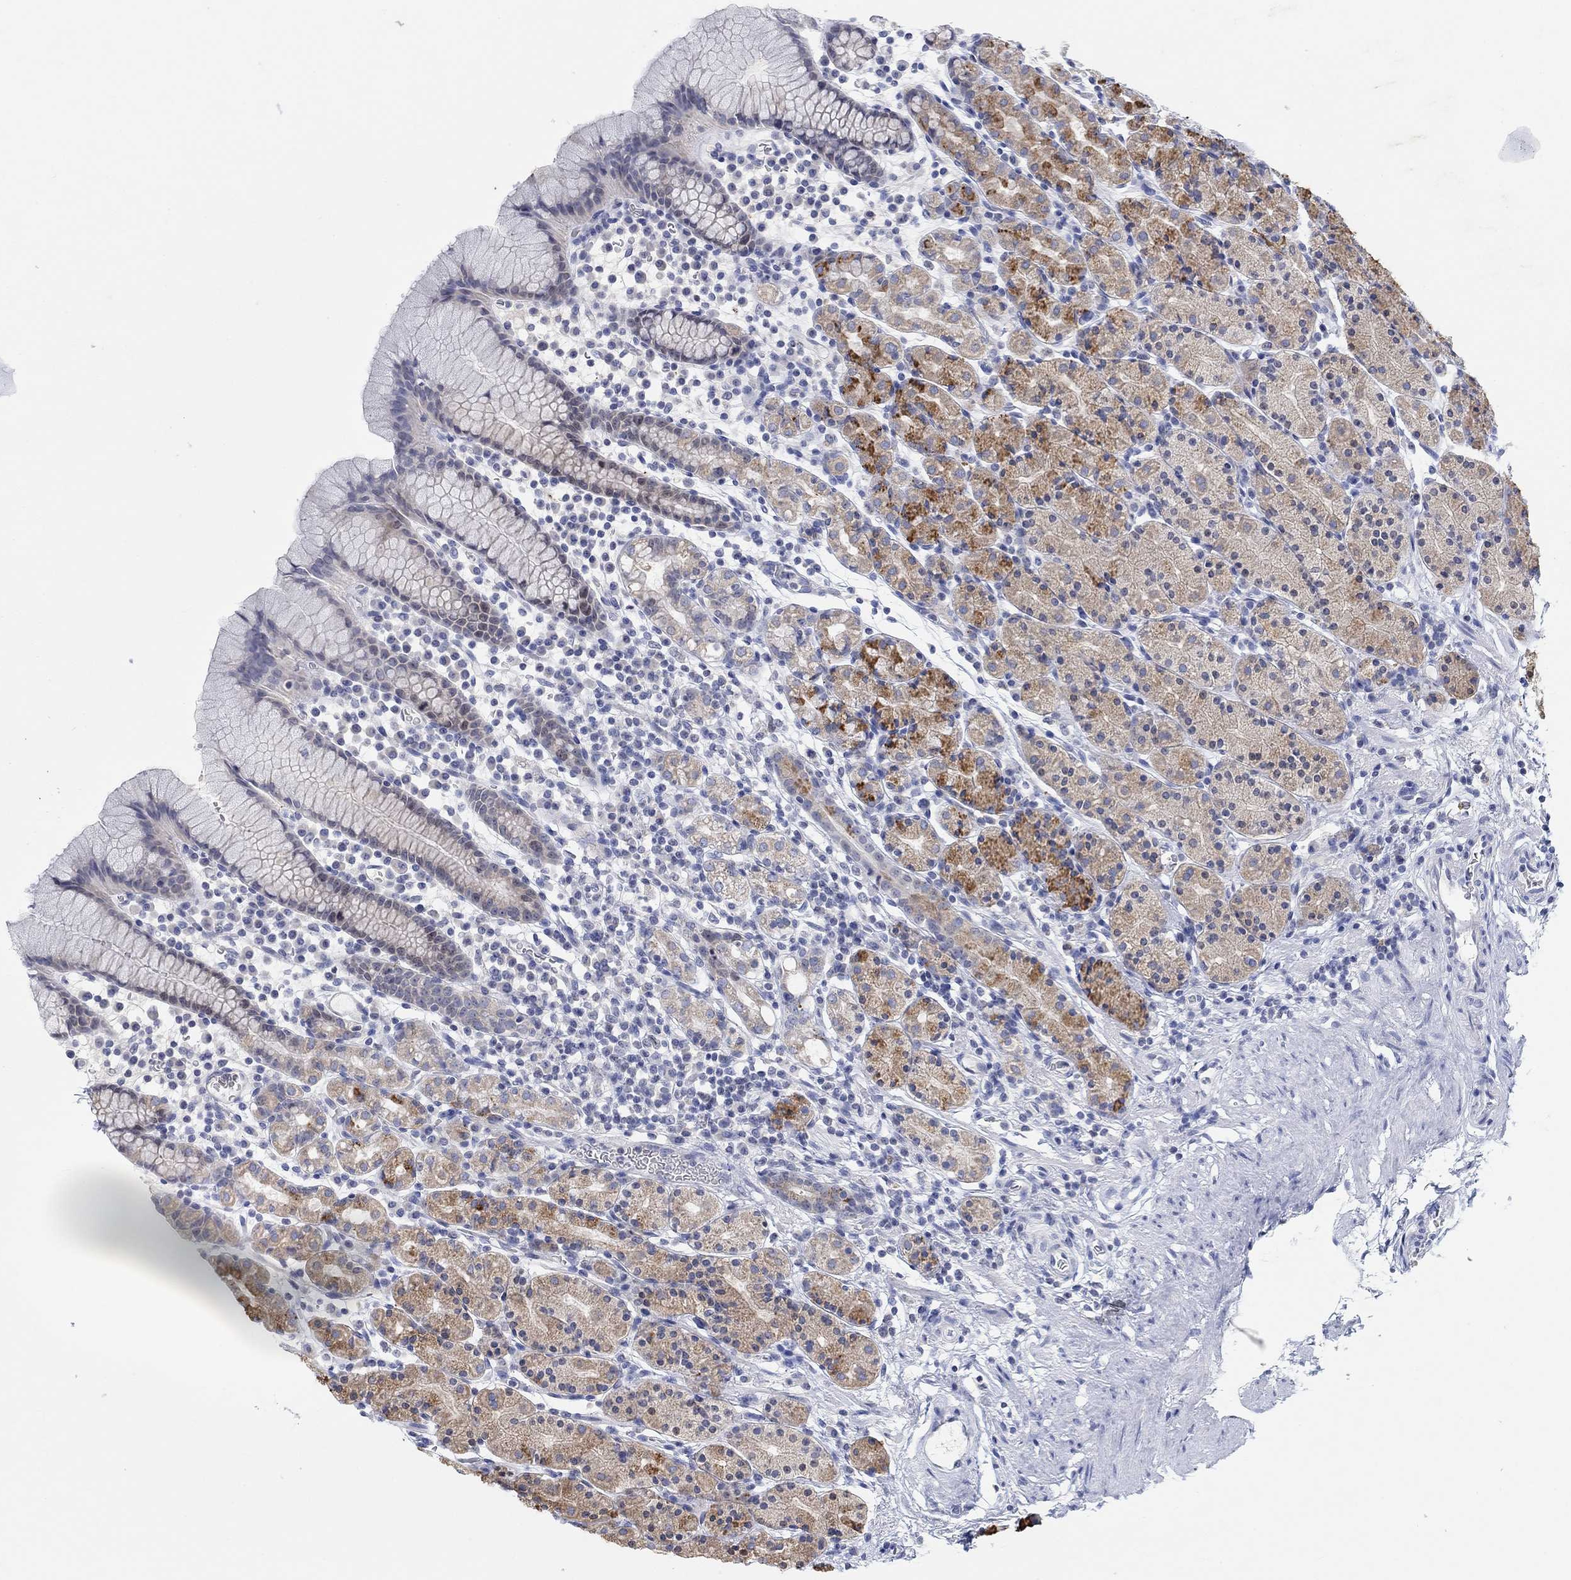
{"staining": {"intensity": "strong", "quantity": "<25%", "location": "cytoplasmic/membranous"}, "tissue": "stomach", "cell_type": "Glandular cells", "image_type": "normal", "snomed": [{"axis": "morphology", "description": "Normal tissue, NOS"}, {"axis": "topography", "description": "Stomach, upper"}, {"axis": "topography", "description": "Stomach"}], "caption": "This micrograph displays benign stomach stained with immunohistochemistry (IHC) to label a protein in brown. The cytoplasmic/membranous of glandular cells show strong positivity for the protein. Nuclei are counter-stained blue.", "gene": "ATP6V1E2", "patient": {"sex": "male", "age": 62}}